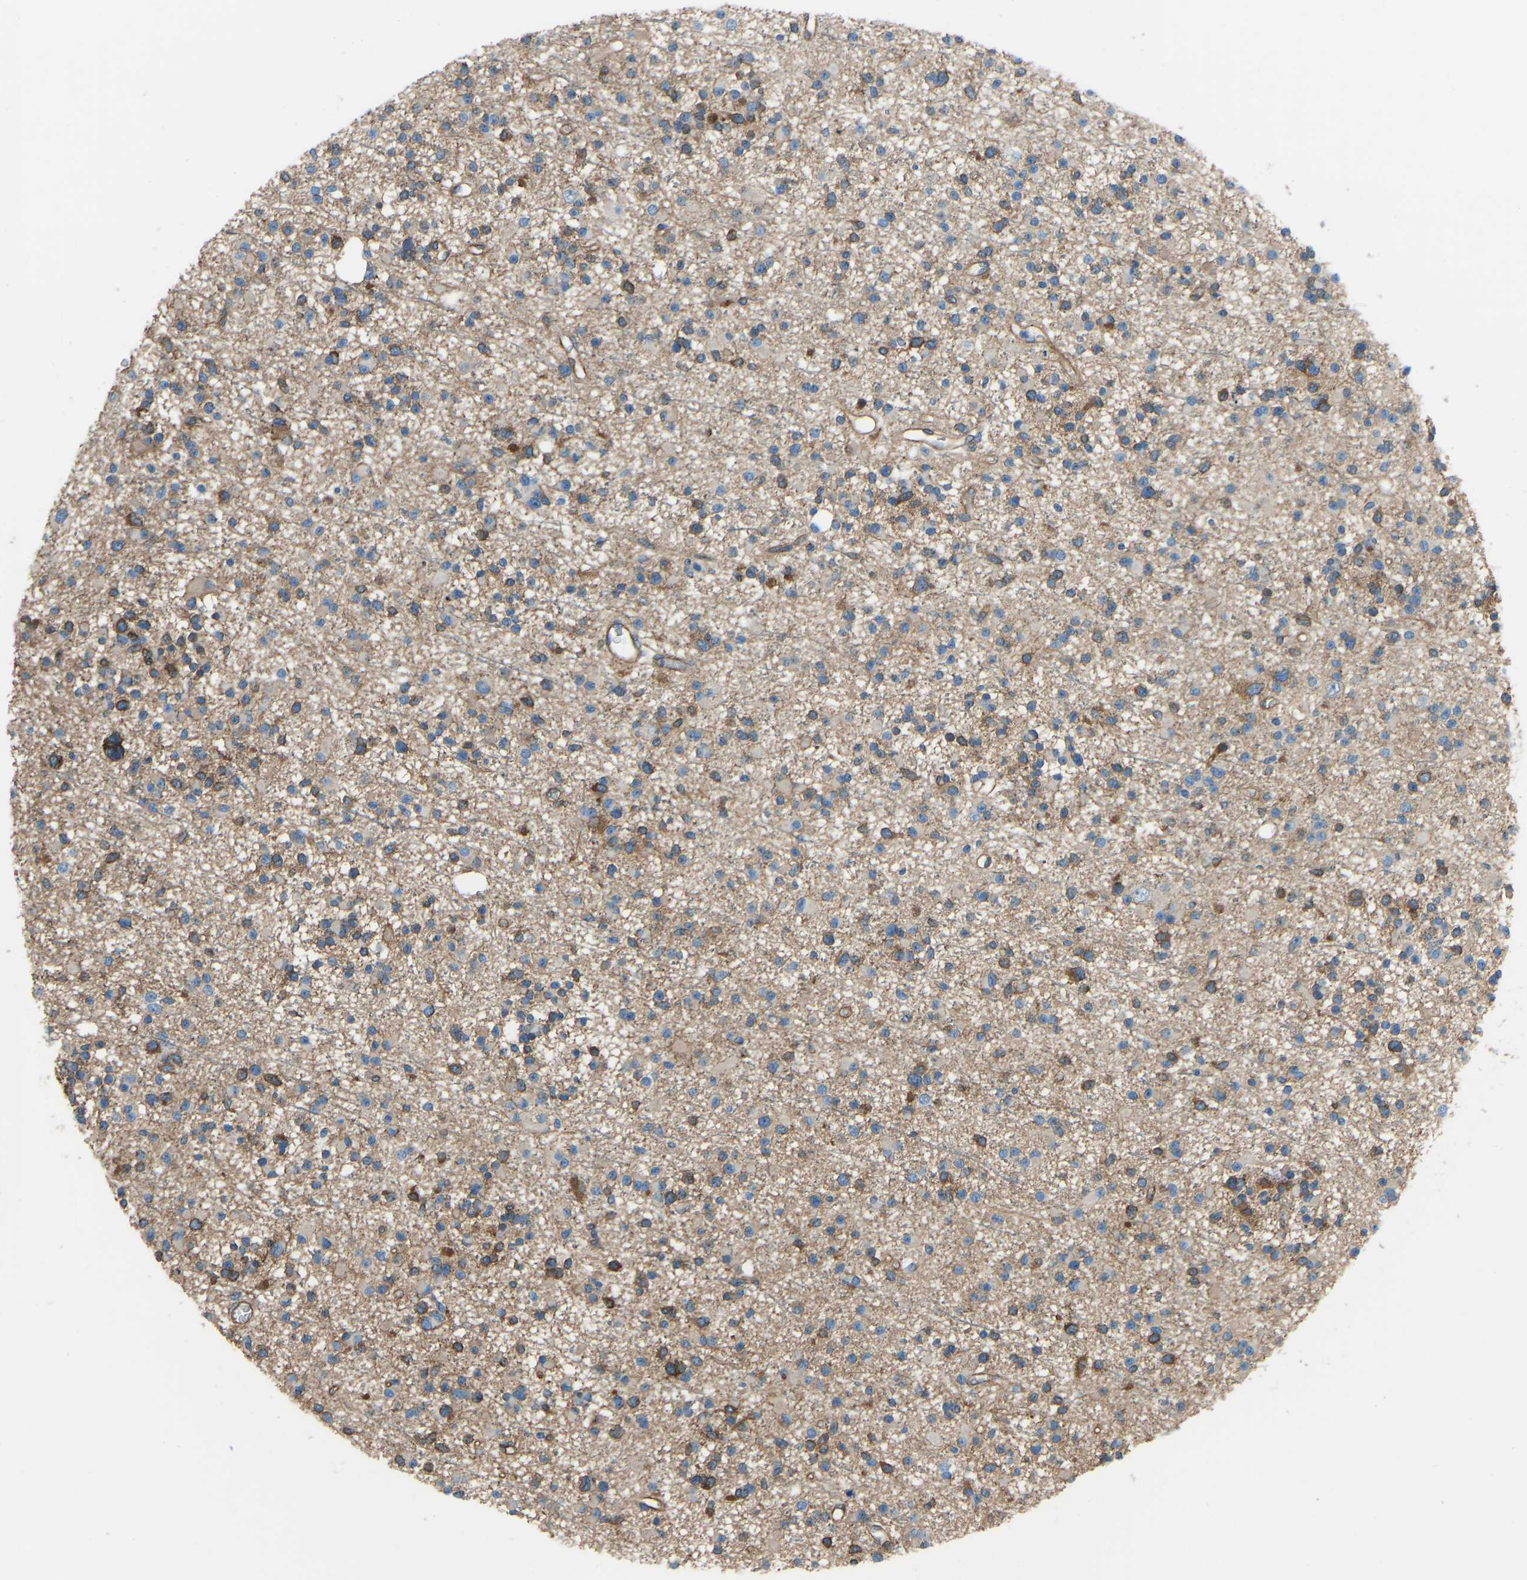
{"staining": {"intensity": "moderate", "quantity": "25%-75%", "location": "cytoplasmic/membranous"}, "tissue": "glioma", "cell_type": "Tumor cells", "image_type": "cancer", "snomed": [{"axis": "morphology", "description": "Glioma, malignant, Low grade"}, {"axis": "topography", "description": "Brain"}], "caption": "IHC staining of glioma, which exhibits medium levels of moderate cytoplasmic/membranous staining in about 25%-75% of tumor cells indicating moderate cytoplasmic/membranous protein positivity. The staining was performed using DAB (brown) for protein detection and nuclei were counterstained in hematoxylin (blue).", "gene": "MYH10", "patient": {"sex": "female", "age": 22}}